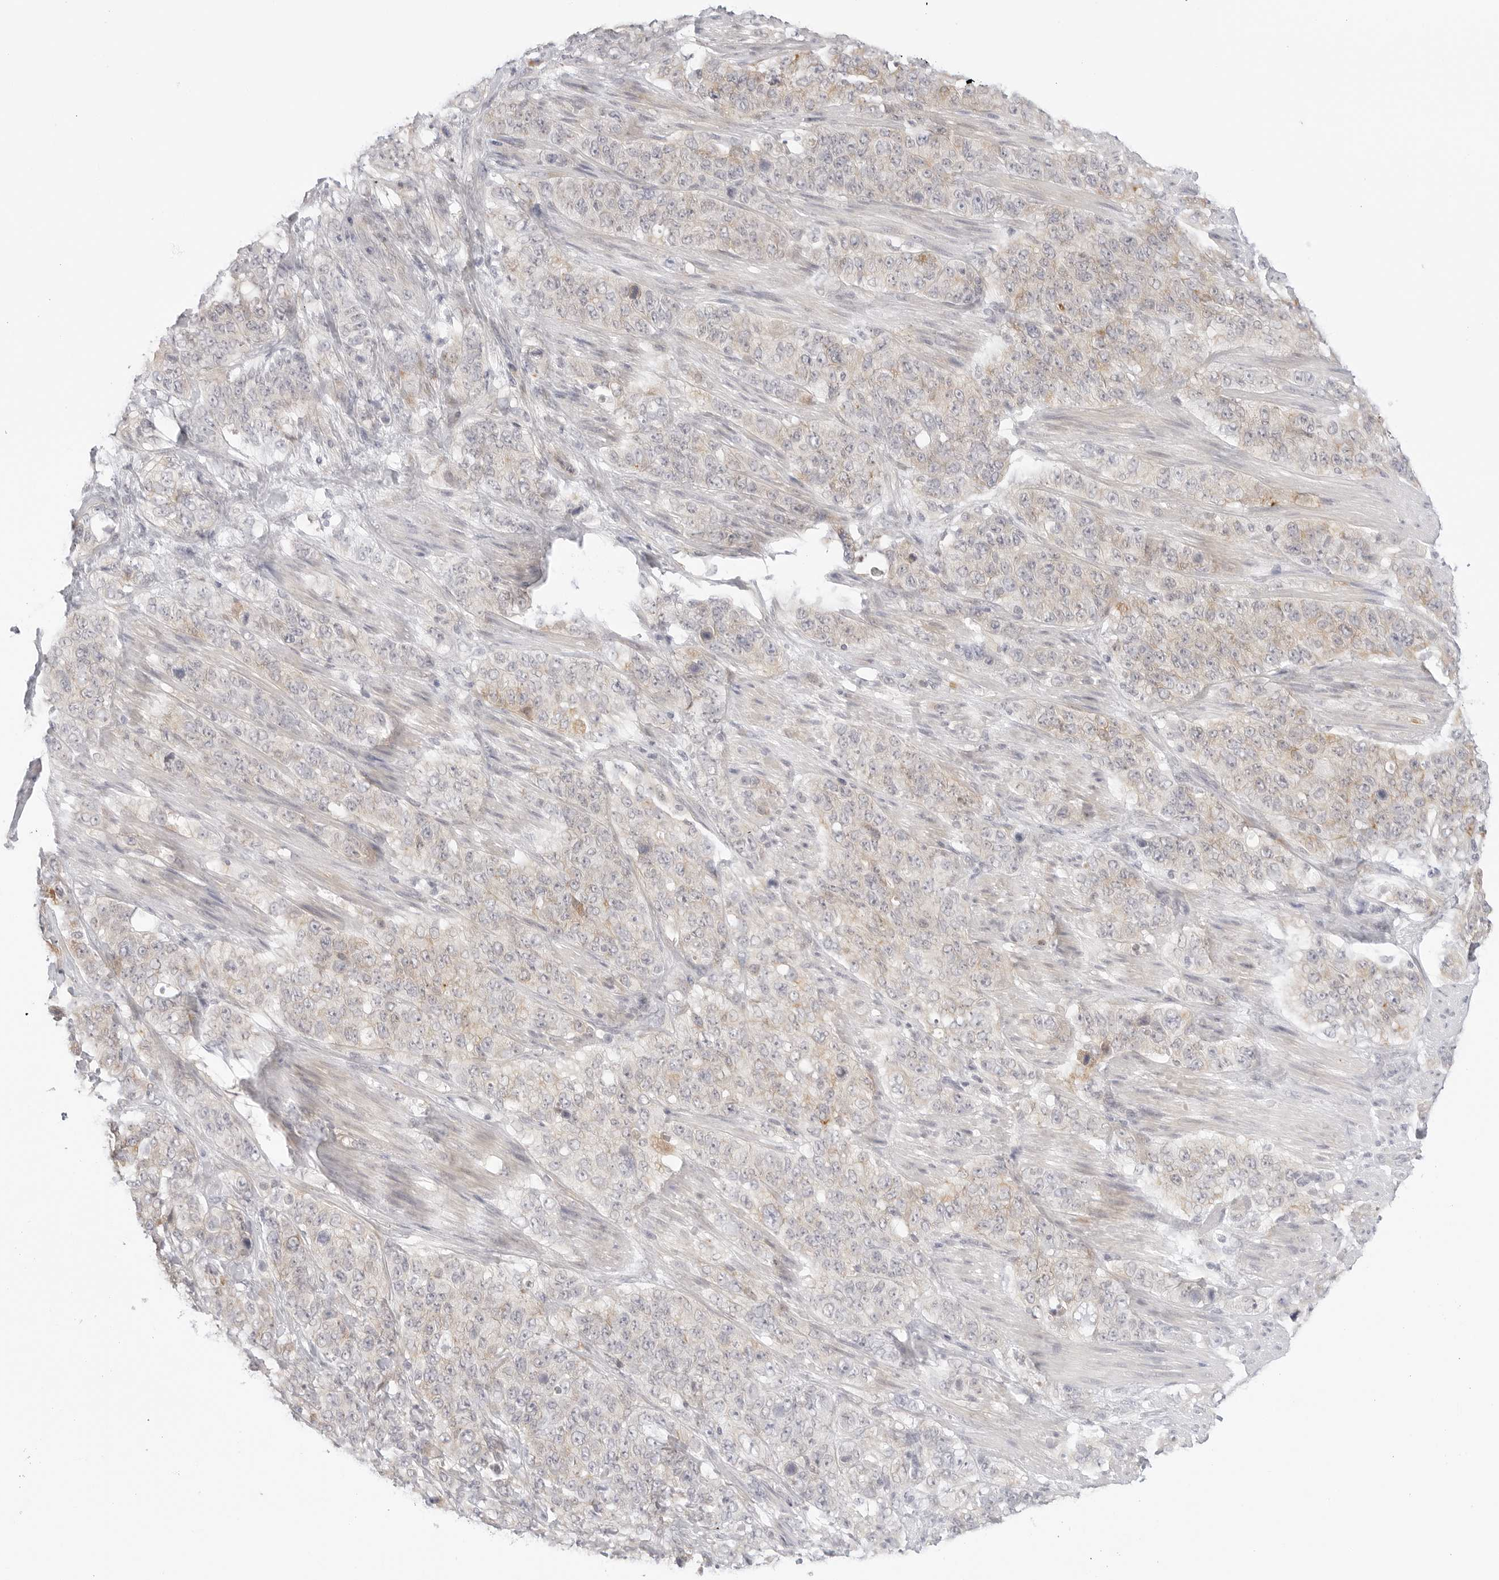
{"staining": {"intensity": "moderate", "quantity": "<25%", "location": "cytoplasmic/membranous"}, "tissue": "stomach cancer", "cell_type": "Tumor cells", "image_type": "cancer", "snomed": [{"axis": "morphology", "description": "Adenocarcinoma, NOS"}, {"axis": "topography", "description": "Stomach"}], "caption": "A histopathology image of human stomach cancer (adenocarcinoma) stained for a protein reveals moderate cytoplasmic/membranous brown staining in tumor cells.", "gene": "TCP1", "patient": {"sex": "male", "age": 48}}